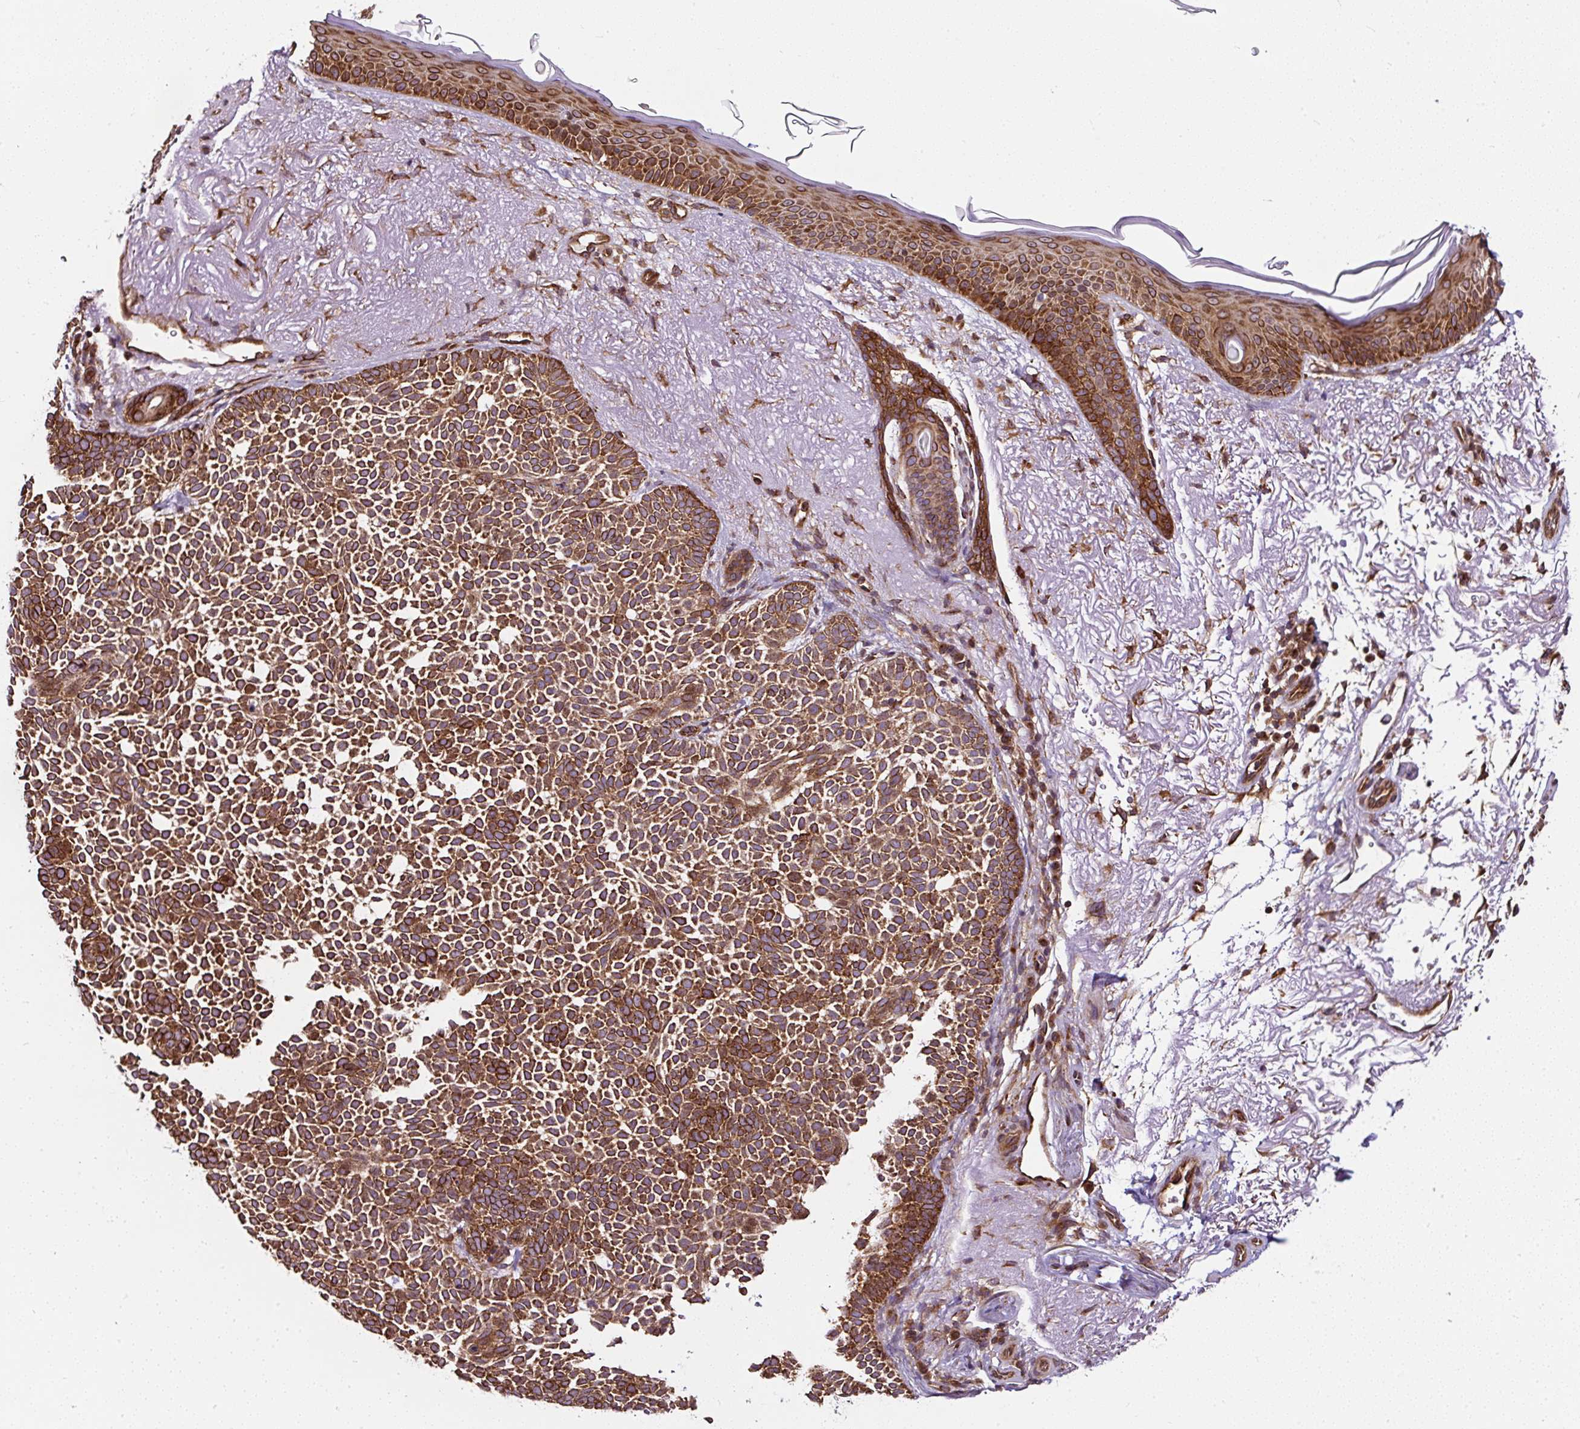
{"staining": {"intensity": "strong", "quantity": ">75%", "location": "cytoplasmic/membranous"}, "tissue": "skin cancer", "cell_type": "Tumor cells", "image_type": "cancer", "snomed": [{"axis": "morphology", "description": "Basal cell carcinoma"}, {"axis": "topography", "description": "Skin"}], "caption": "Skin cancer (basal cell carcinoma) stained for a protein displays strong cytoplasmic/membranous positivity in tumor cells.", "gene": "KDM4E", "patient": {"sex": "female", "age": 77}}